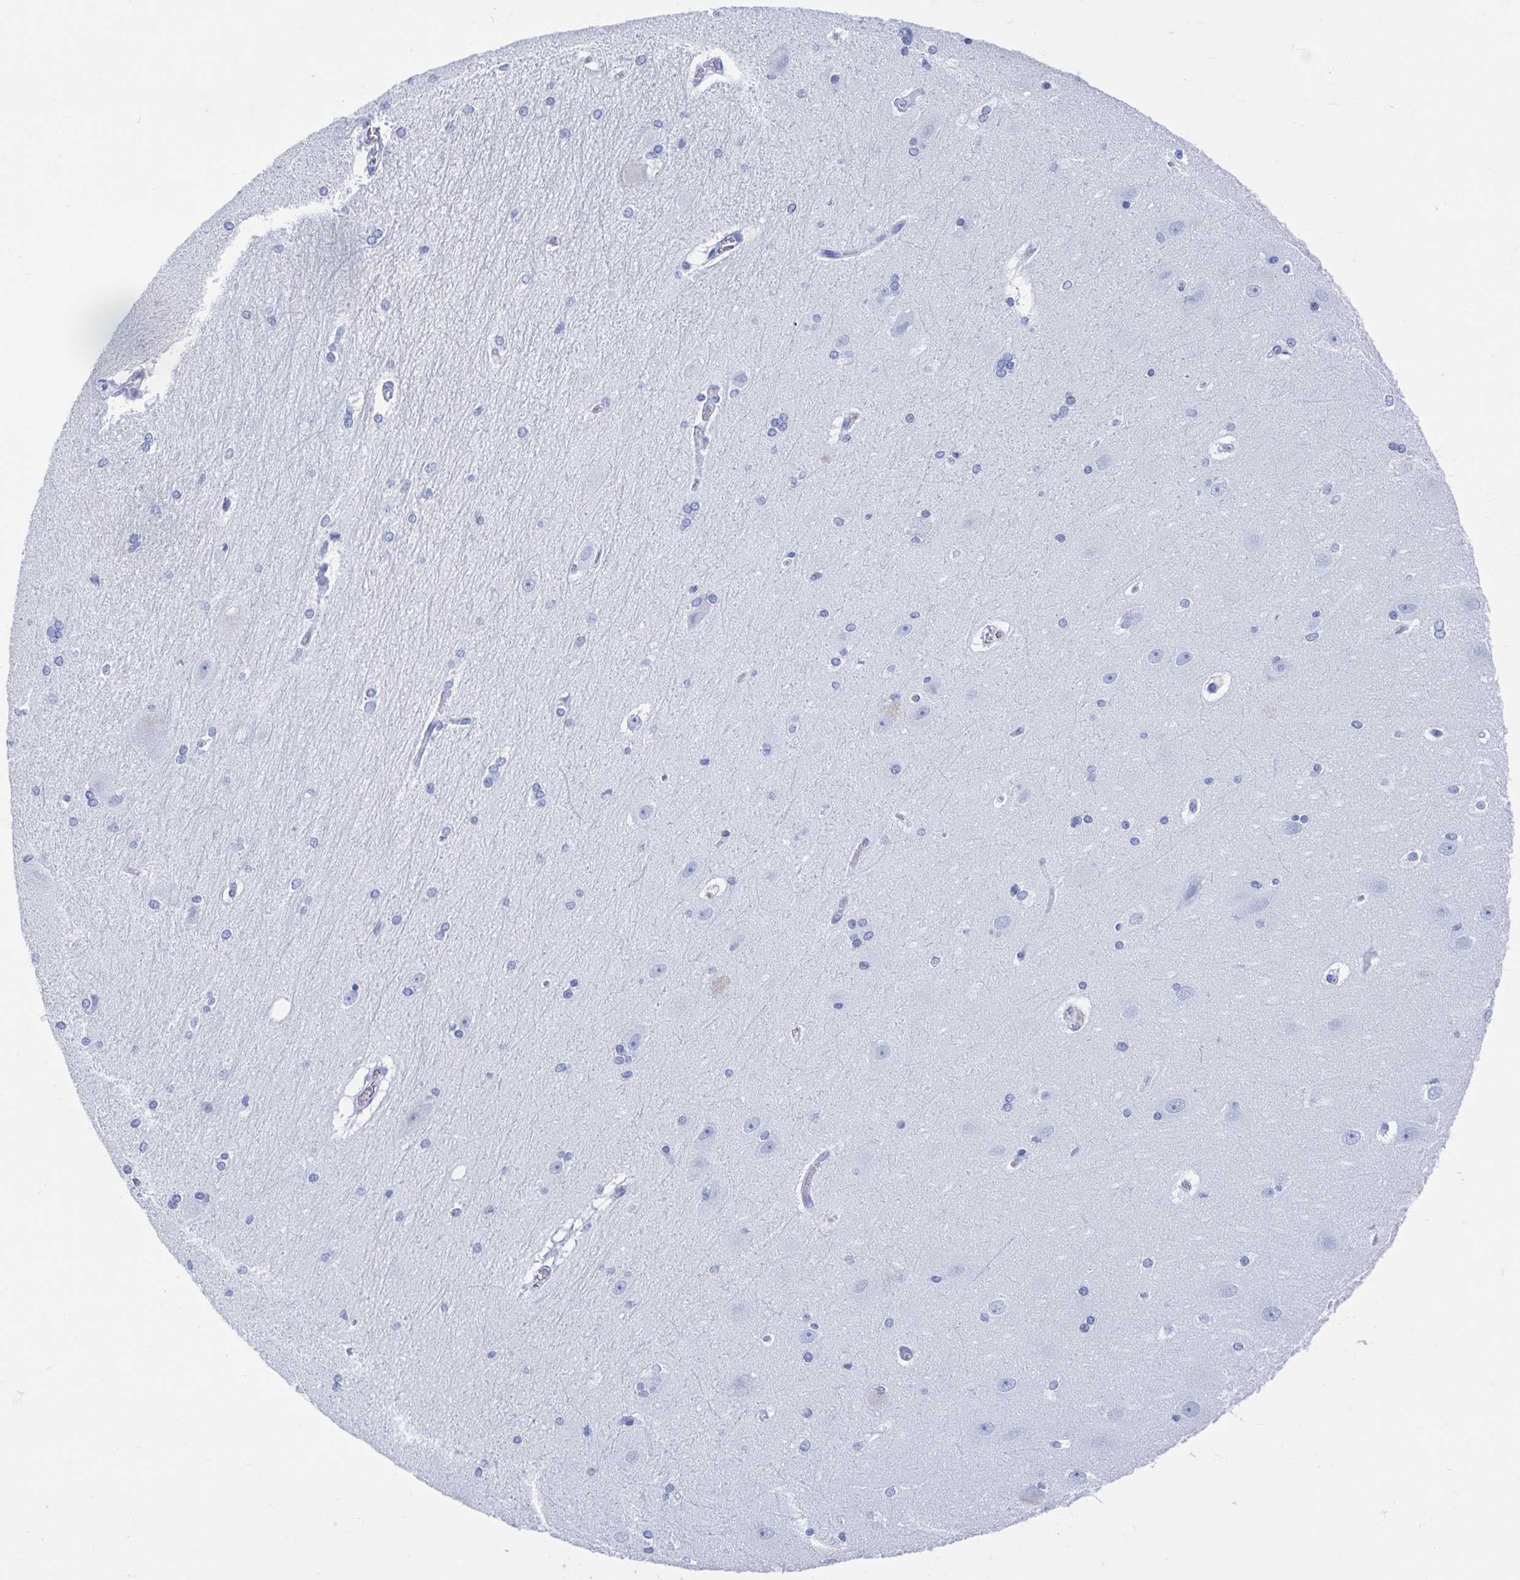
{"staining": {"intensity": "negative", "quantity": "none", "location": "none"}, "tissue": "hippocampus", "cell_type": "Glial cells", "image_type": "normal", "snomed": [{"axis": "morphology", "description": "Normal tissue, NOS"}, {"axis": "topography", "description": "Cerebral cortex"}, {"axis": "topography", "description": "Hippocampus"}], "caption": "The immunohistochemistry (IHC) histopathology image has no significant staining in glial cells of hippocampus.", "gene": "C10orf53", "patient": {"sex": "female", "age": 19}}